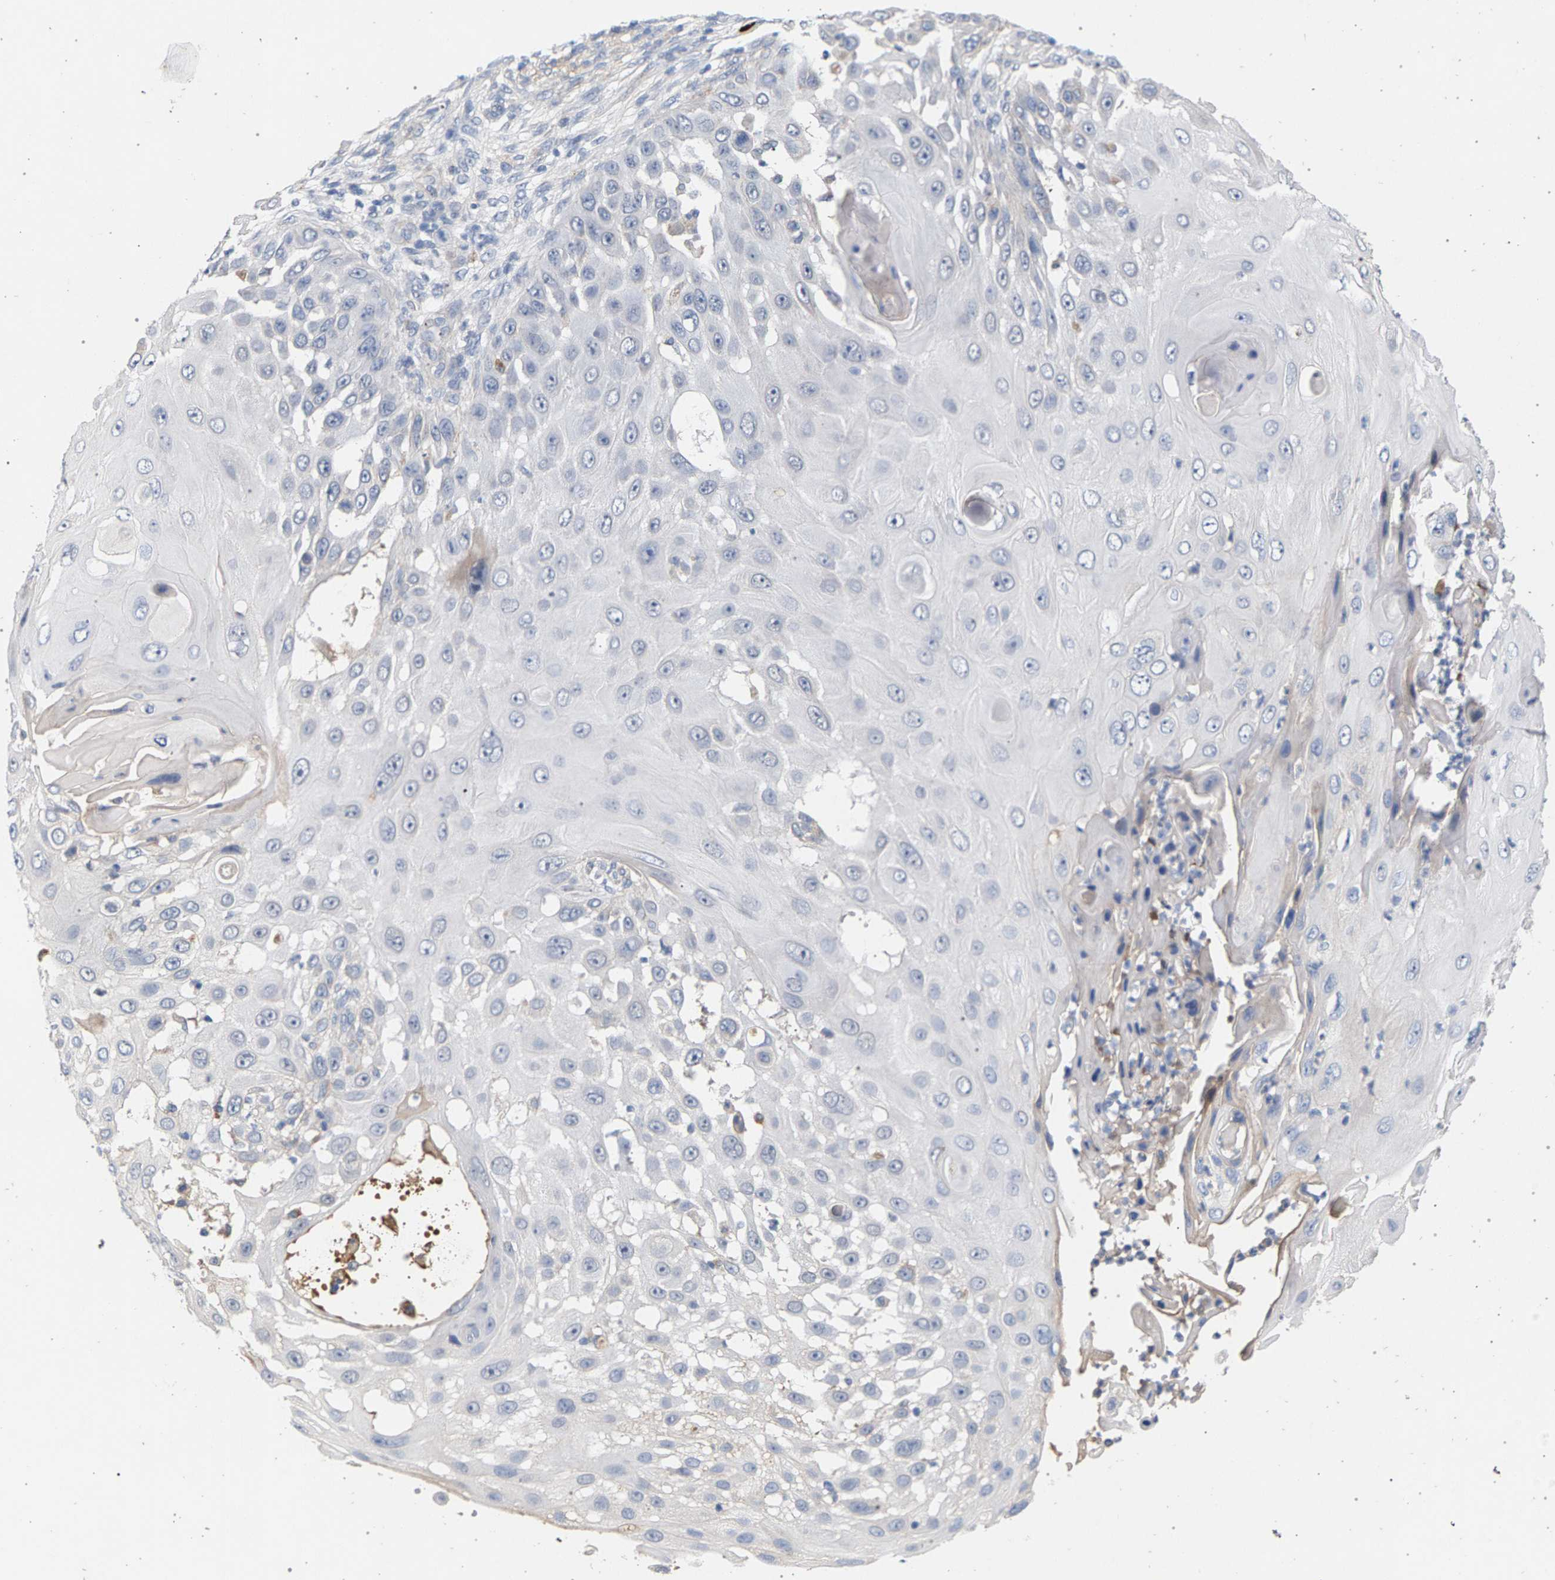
{"staining": {"intensity": "negative", "quantity": "none", "location": "none"}, "tissue": "skin cancer", "cell_type": "Tumor cells", "image_type": "cancer", "snomed": [{"axis": "morphology", "description": "Squamous cell carcinoma, NOS"}, {"axis": "topography", "description": "Skin"}], "caption": "Protein analysis of squamous cell carcinoma (skin) reveals no significant positivity in tumor cells. (Stains: DAB (3,3'-diaminobenzidine) immunohistochemistry (IHC) with hematoxylin counter stain, Microscopy: brightfield microscopy at high magnification).", "gene": "MAMDC2", "patient": {"sex": "female", "age": 44}}